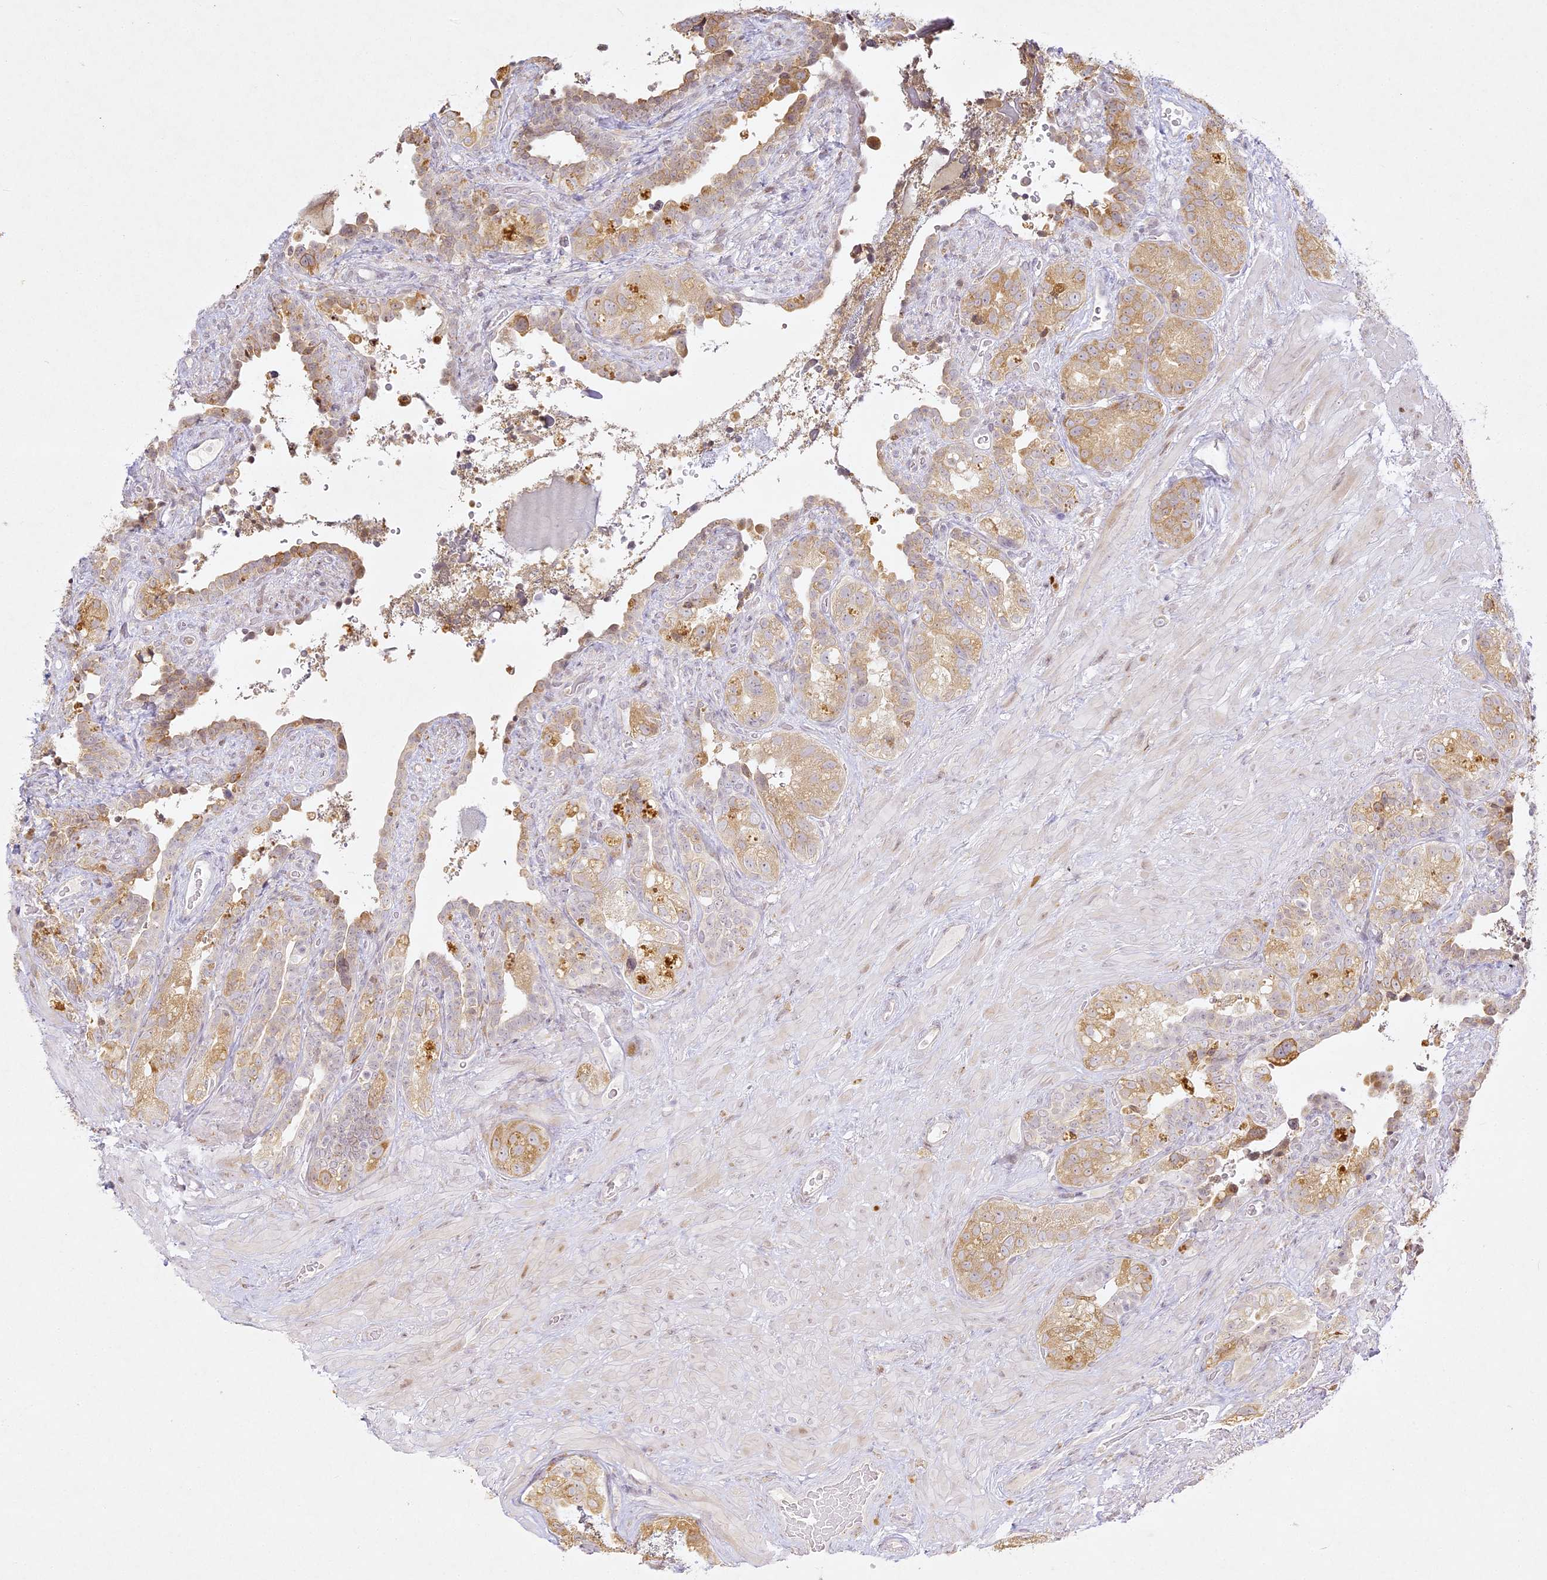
{"staining": {"intensity": "moderate", "quantity": "25%-75%", "location": "cytoplasmic/membranous"}, "tissue": "seminal vesicle", "cell_type": "Glandular cells", "image_type": "normal", "snomed": [{"axis": "morphology", "description": "Normal tissue, NOS"}, {"axis": "topography", "description": "Seminal veicle"}, {"axis": "topography", "description": "Peripheral nerve tissue"}], "caption": "High-power microscopy captured an immunohistochemistry (IHC) micrograph of benign seminal vesicle, revealing moderate cytoplasmic/membranous positivity in approximately 25%-75% of glandular cells. (DAB IHC with brightfield microscopy, high magnification).", "gene": "SLC30A5", "patient": {"sex": "male", "age": 67}}